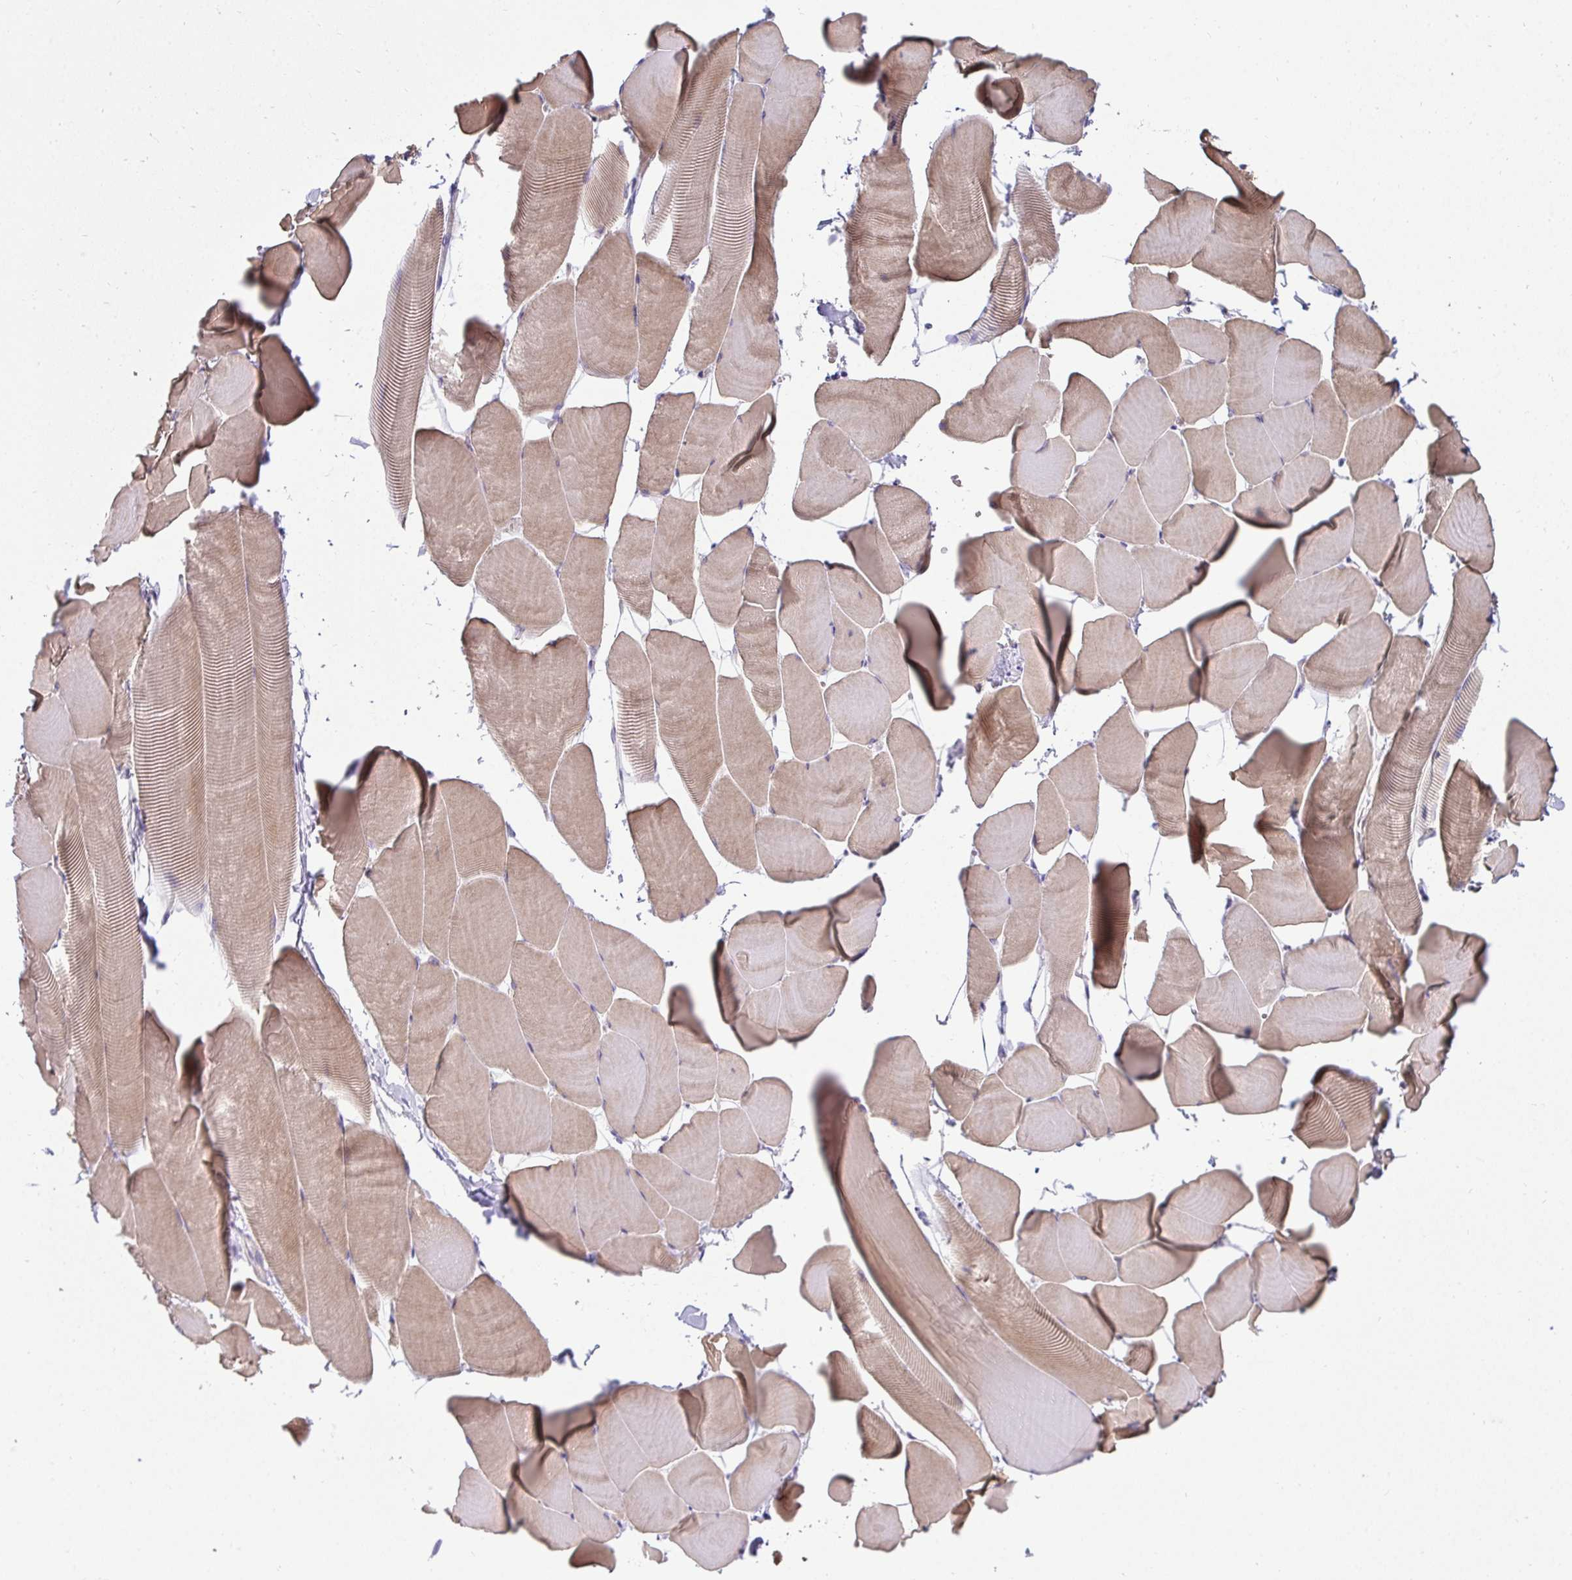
{"staining": {"intensity": "weak", "quantity": ">75%", "location": "cytoplasmic/membranous"}, "tissue": "skeletal muscle", "cell_type": "Myocytes", "image_type": "normal", "snomed": [{"axis": "morphology", "description": "Normal tissue, NOS"}, {"axis": "topography", "description": "Skeletal muscle"}], "caption": "Immunohistochemistry staining of normal skeletal muscle, which demonstrates low levels of weak cytoplasmic/membranous staining in approximately >75% of myocytes indicating weak cytoplasmic/membranous protein positivity. The staining was performed using DAB (brown) for protein detection and nuclei were counterstained in hematoxylin (blue).", "gene": "AK5", "patient": {"sex": "male", "age": 25}}